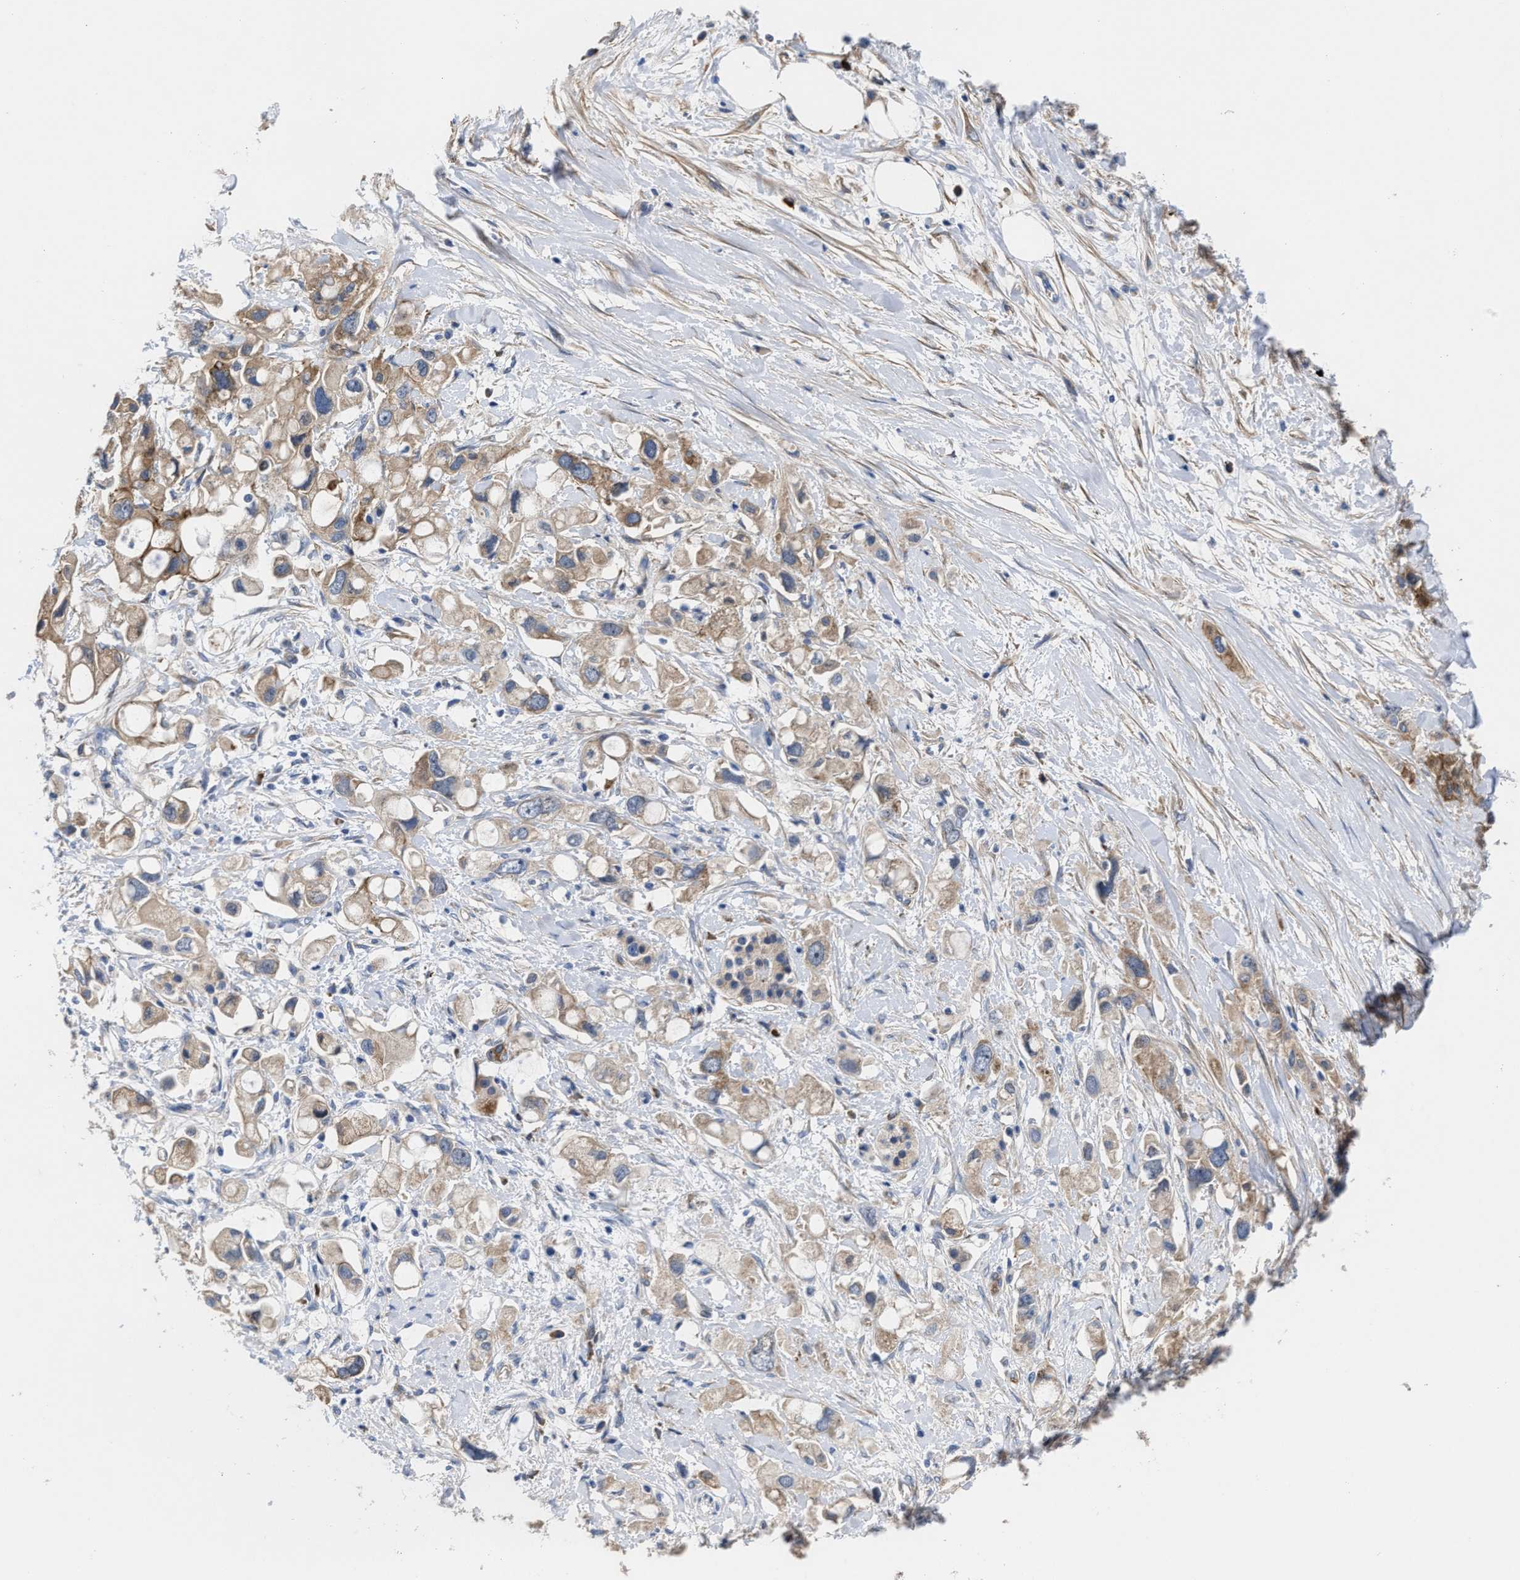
{"staining": {"intensity": "weak", "quantity": ">75%", "location": "cytoplasmic/membranous"}, "tissue": "pancreatic cancer", "cell_type": "Tumor cells", "image_type": "cancer", "snomed": [{"axis": "morphology", "description": "Adenocarcinoma, NOS"}, {"axis": "topography", "description": "Pancreas"}], "caption": "Human pancreatic cancer (adenocarcinoma) stained with a protein marker displays weak staining in tumor cells.", "gene": "SLC12A2", "patient": {"sex": "female", "age": 56}}